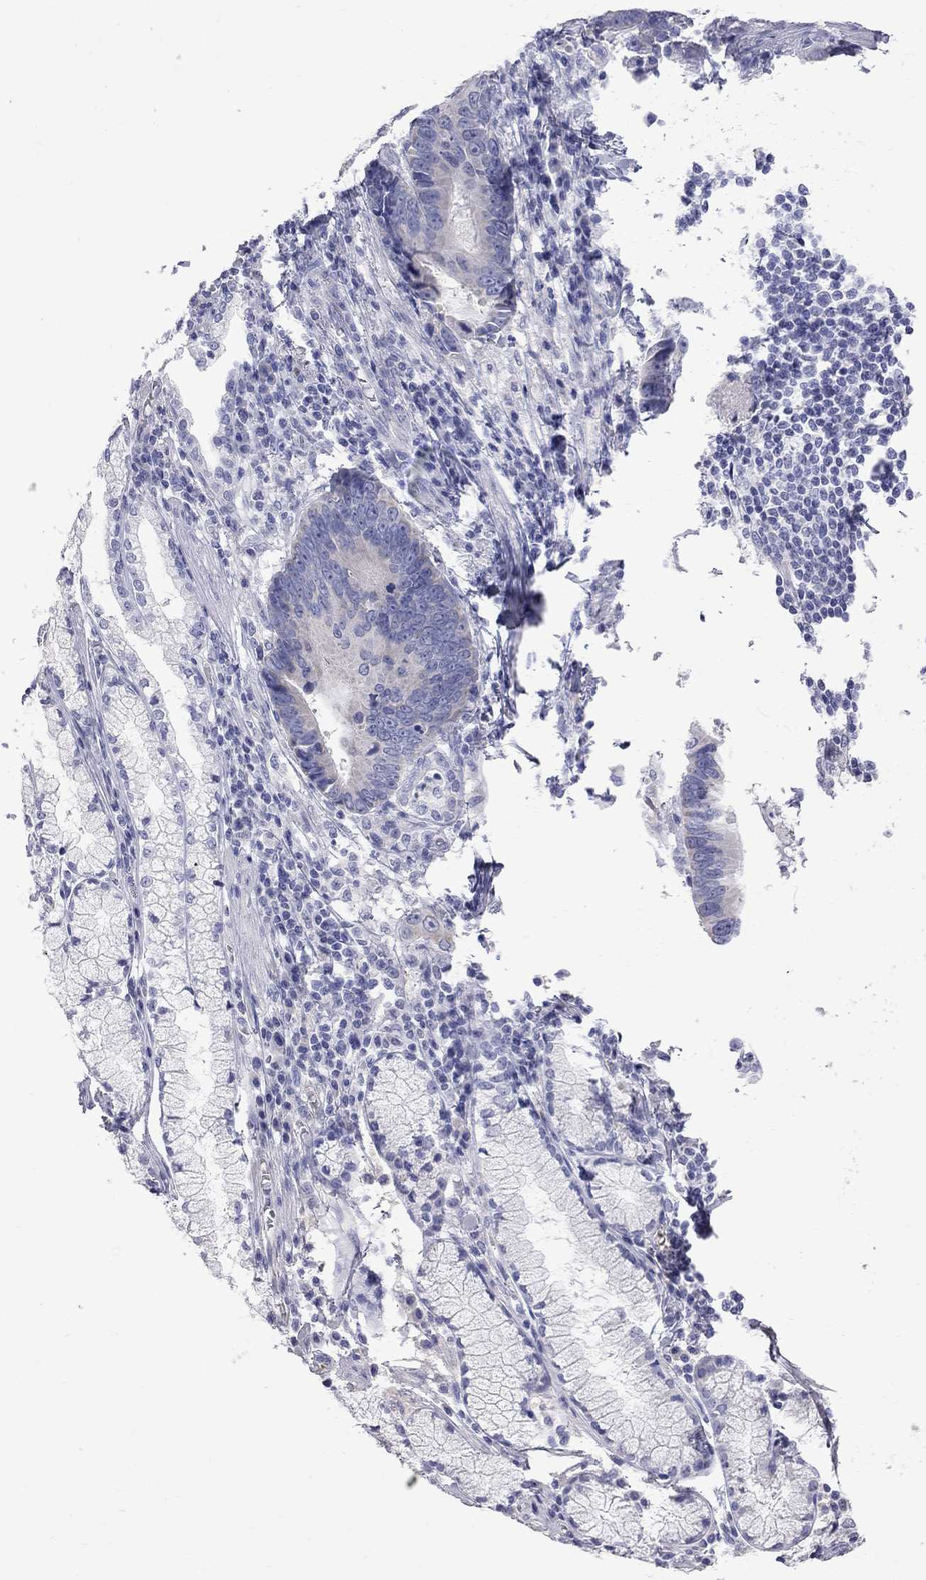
{"staining": {"intensity": "negative", "quantity": "none", "location": "none"}, "tissue": "stomach cancer", "cell_type": "Tumor cells", "image_type": "cancer", "snomed": [{"axis": "morphology", "description": "Adenocarcinoma, NOS"}, {"axis": "topography", "description": "Stomach"}], "caption": "Stomach adenocarcinoma was stained to show a protein in brown. There is no significant staining in tumor cells.", "gene": "KCND2", "patient": {"sex": "male", "age": 84}}